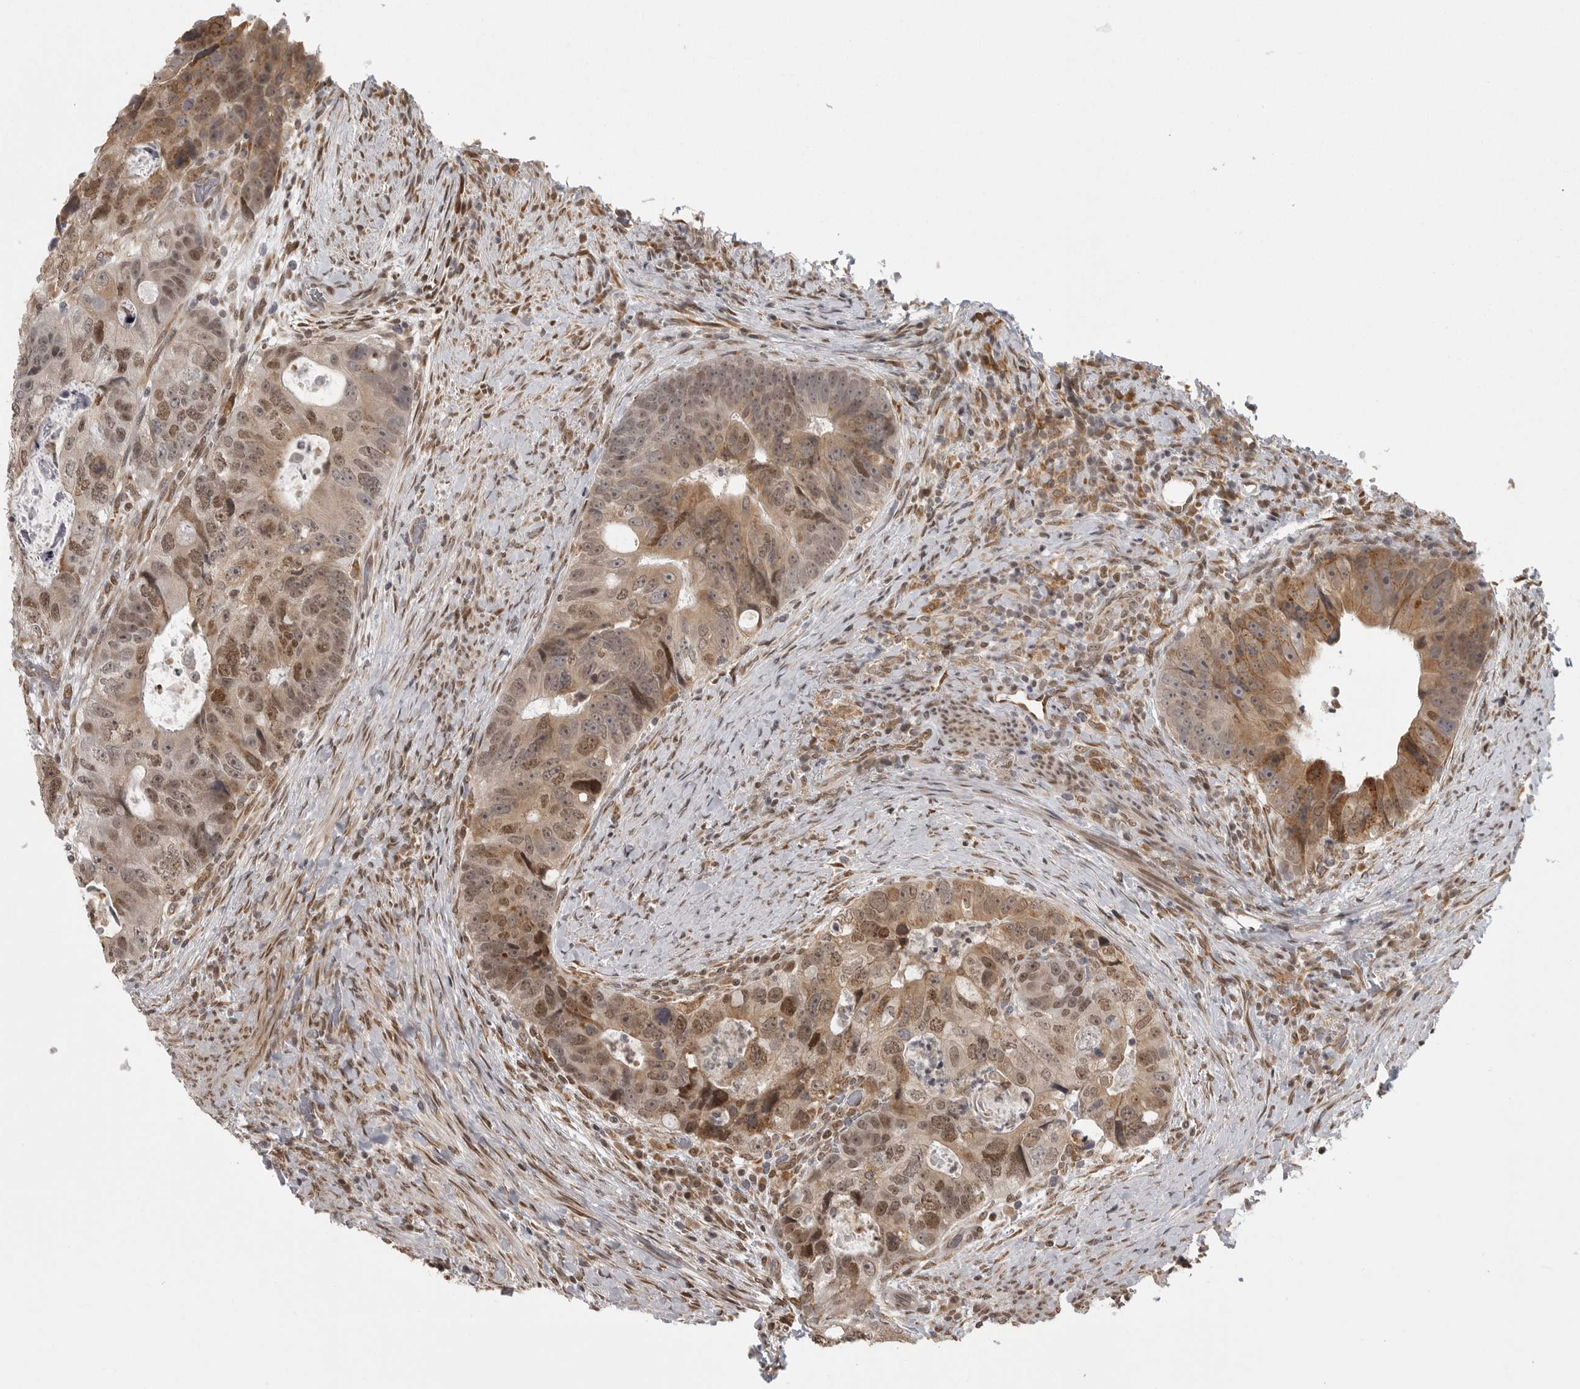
{"staining": {"intensity": "moderate", "quantity": ">75%", "location": "cytoplasmic/membranous,nuclear"}, "tissue": "colorectal cancer", "cell_type": "Tumor cells", "image_type": "cancer", "snomed": [{"axis": "morphology", "description": "Adenocarcinoma, NOS"}, {"axis": "topography", "description": "Rectum"}], "caption": "High-magnification brightfield microscopy of colorectal cancer stained with DAB (3,3'-diaminobenzidine) (brown) and counterstained with hematoxylin (blue). tumor cells exhibit moderate cytoplasmic/membranous and nuclear expression is appreciated in approximately>75% of cells.", "gene": "ISG20L2", "patient": {"sex": "male", "age": 59}}